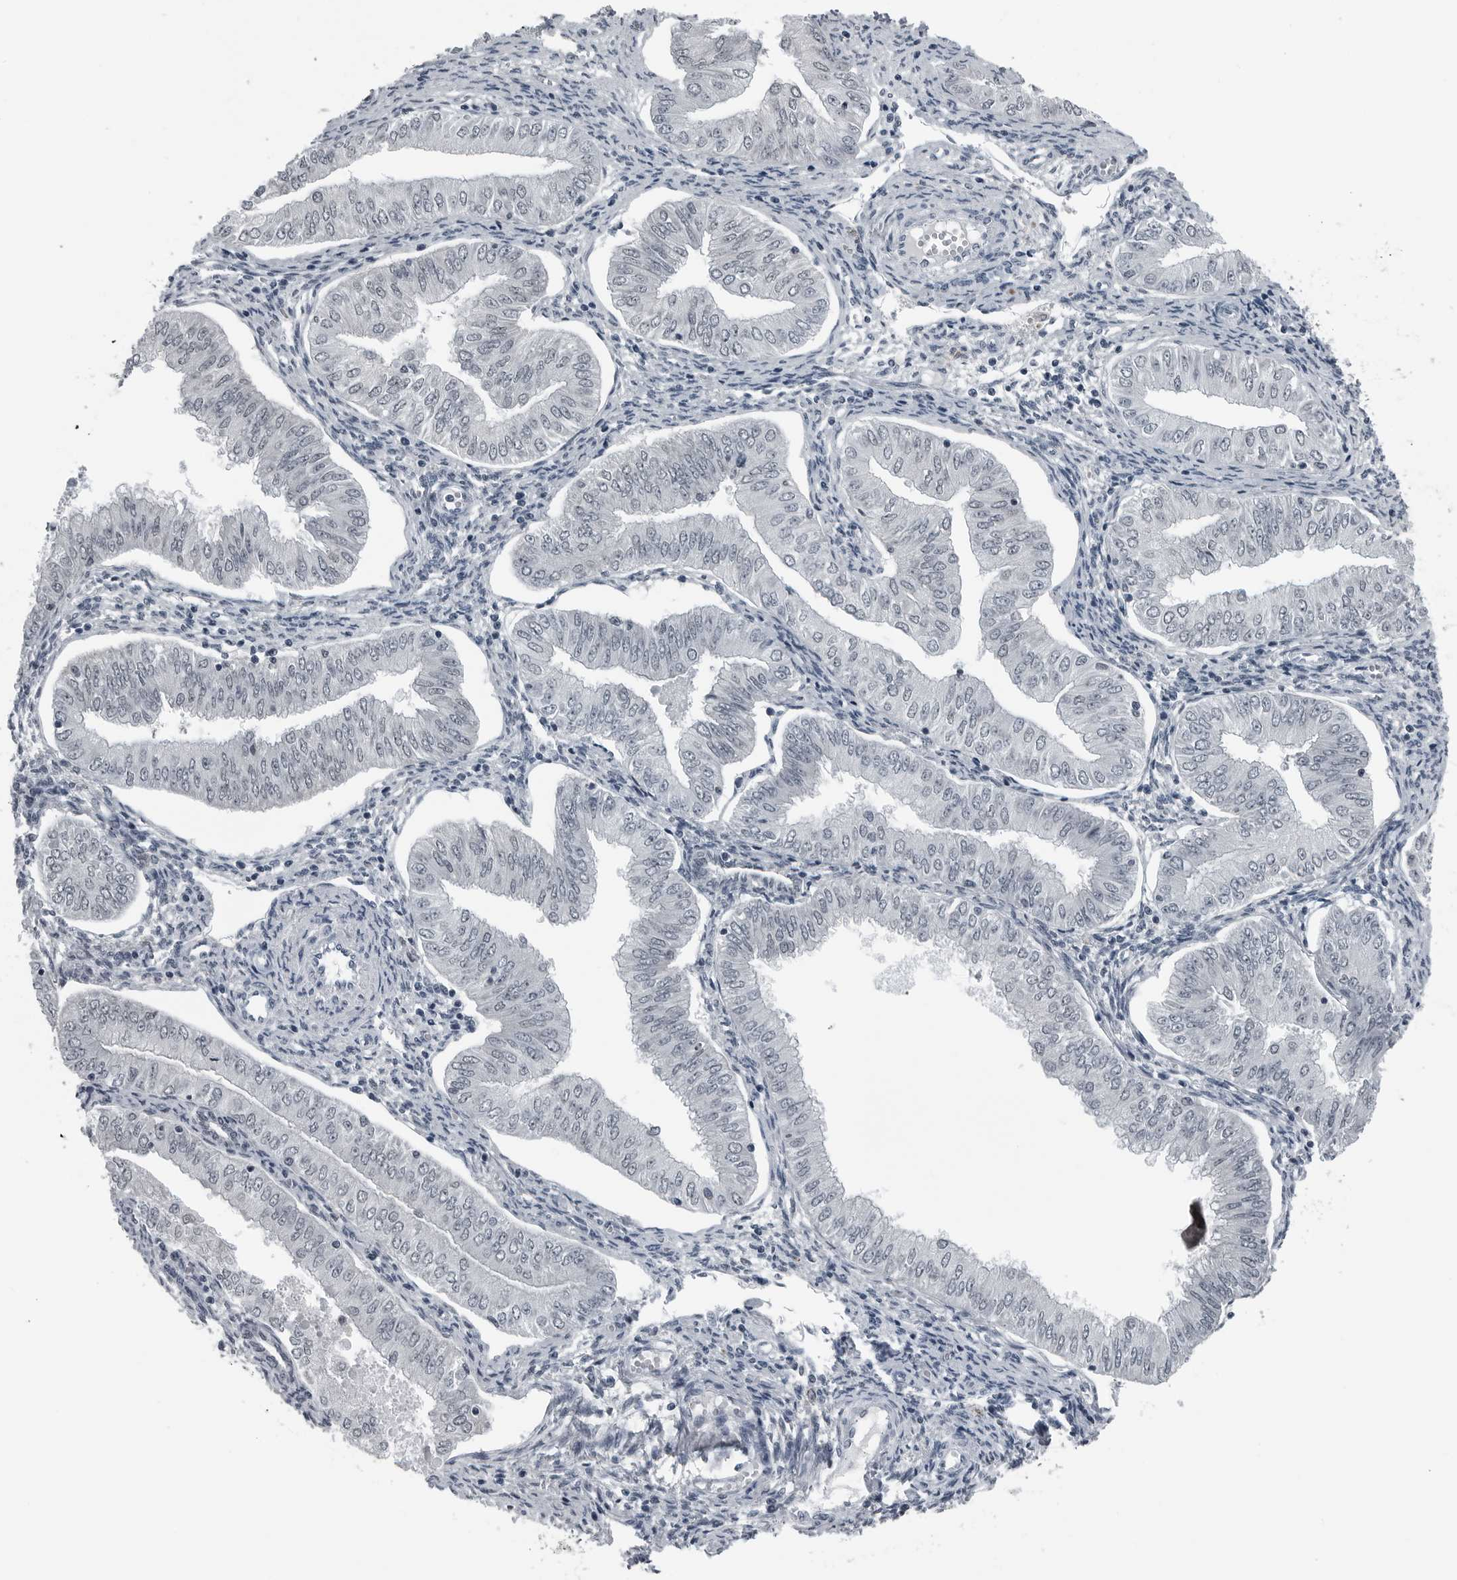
{"staining": {"intensity": "negative", "quantity": "none", "location": "none"}, "tissue": "endometrial cancer", "cell_type": "Tumor cells", "image_type": "cancer", "snomed": [{"axis": "morphology", "description": "Normal tissue, NOS"}, {"axis": "morphology", "description": "Adenocarcinoma, NOS"}, {"axis": "topography", "description": "Endometrium"}], "caption": "Protein analysis of endometrial cancer (adenocarcinoma) demonstrates no significant positivity in tumor cells.", "gene": "AKR1A1", "patient": {"sex": "female", "age": 53}}